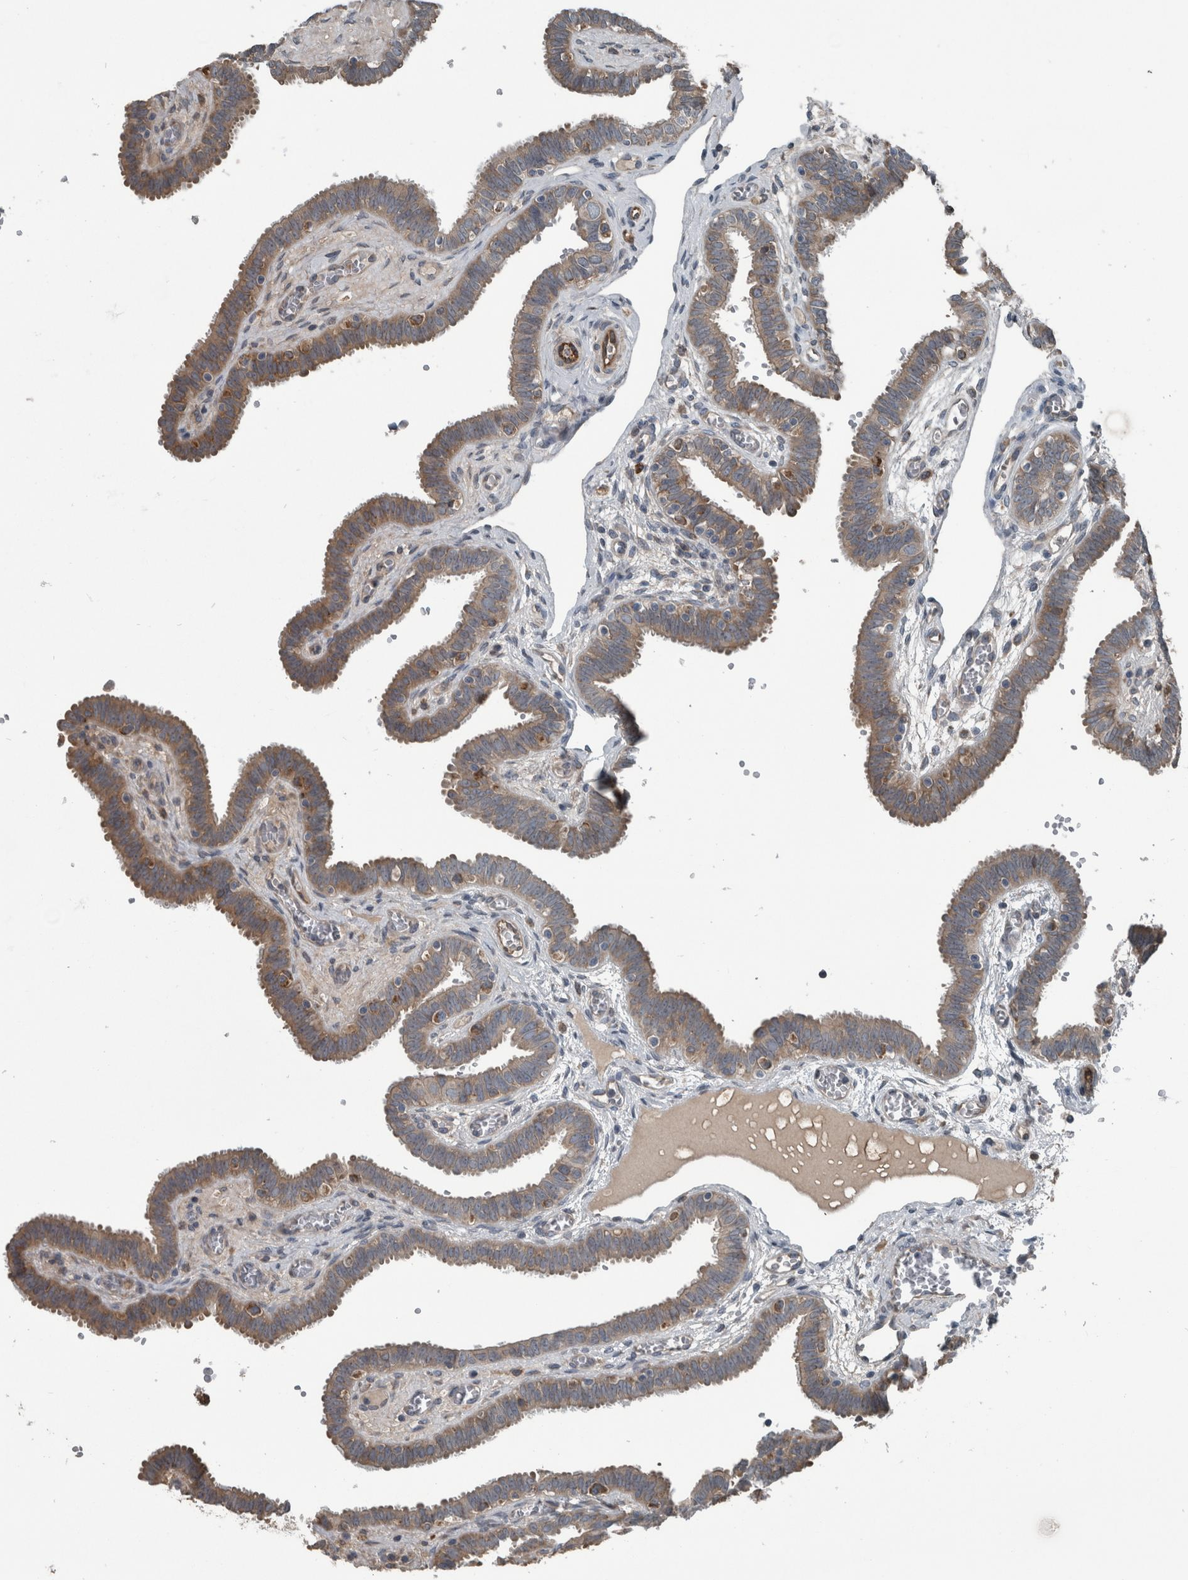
{"staining": {"intensity": "moderate", "quantity": ">75%", "location": "cytoplasmic/membranous"}, "tissue": "fallopian tube", "cell_type": "Glandular cells", "image_type": "normal", "snomed": [{"axis": "morphology", "description": "Normal tissue, NOS"}, {"axis": "topography", "description": "Fallopian tube"}, {"axis": "topography", "description": "Placenta"}], "caption": "About >75% of glandular cells in normal fallopian tube demonstrate moderate cytoplasmic/membranous protein staining as visualized by brown immunohistochemical staining.", "gene": "EXOC8", "patient": {"sex": "female", "age": 32}}